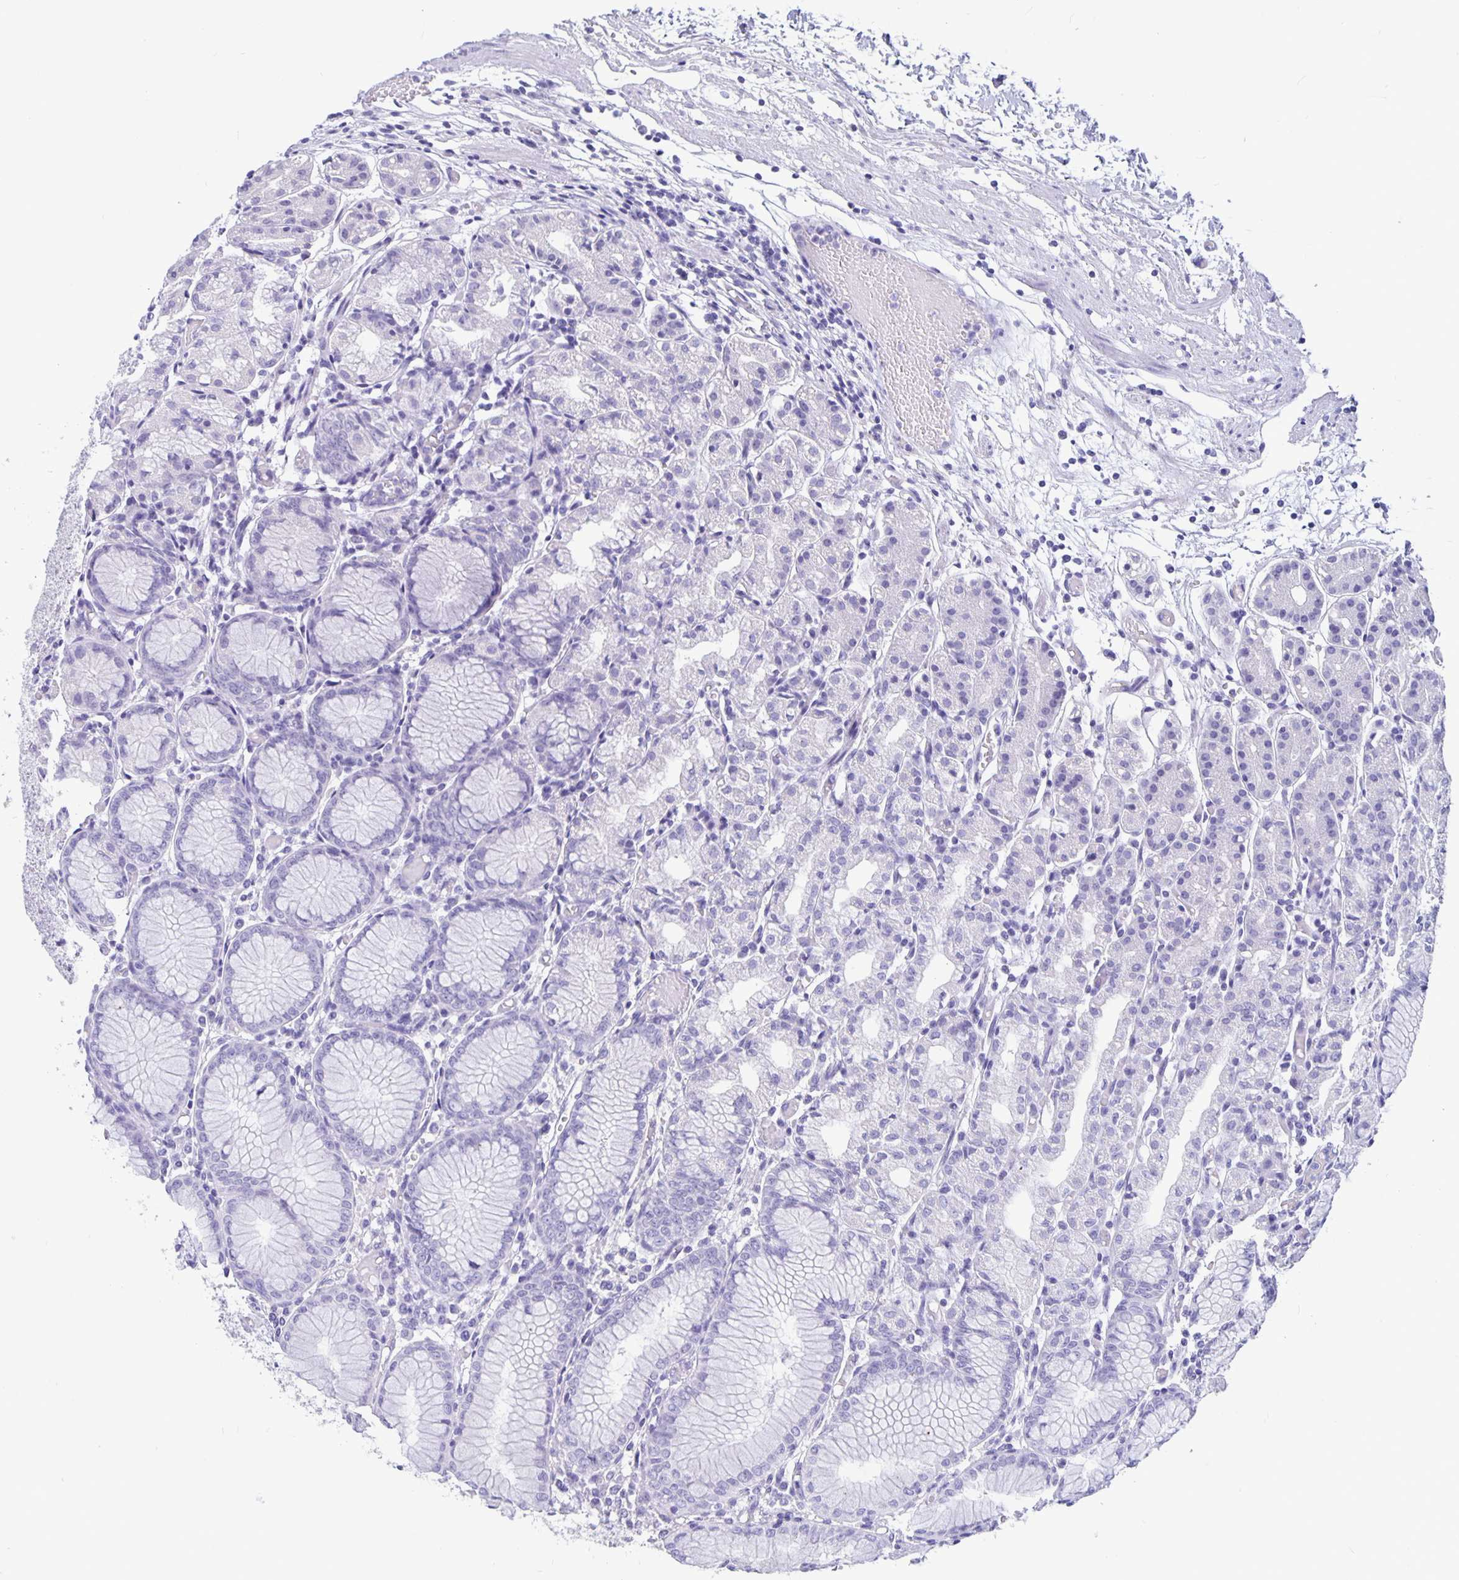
{"staining": {"intensity": "negative", "quantity": "none", "location": "none"}, "tissue": "stomach", "cell_type": "Glandular cells", "image_type": "normal", "snomed": [{"axis": "morphology", "description": "Normal tissue, NOS"}, {"axis": "topography", "description": "Stomach"}], "caption": "IHC micrograph of normal stomach: human stomach stained with DAB (3,3'-diaminobenzidine) shows no significant protein staining in glandular cells. (Brightfield microscopy of DAB immunohistochemistry at high magnification).", "gene": "BPIFA3", "patient": {"sex": "female", "age": 57}}